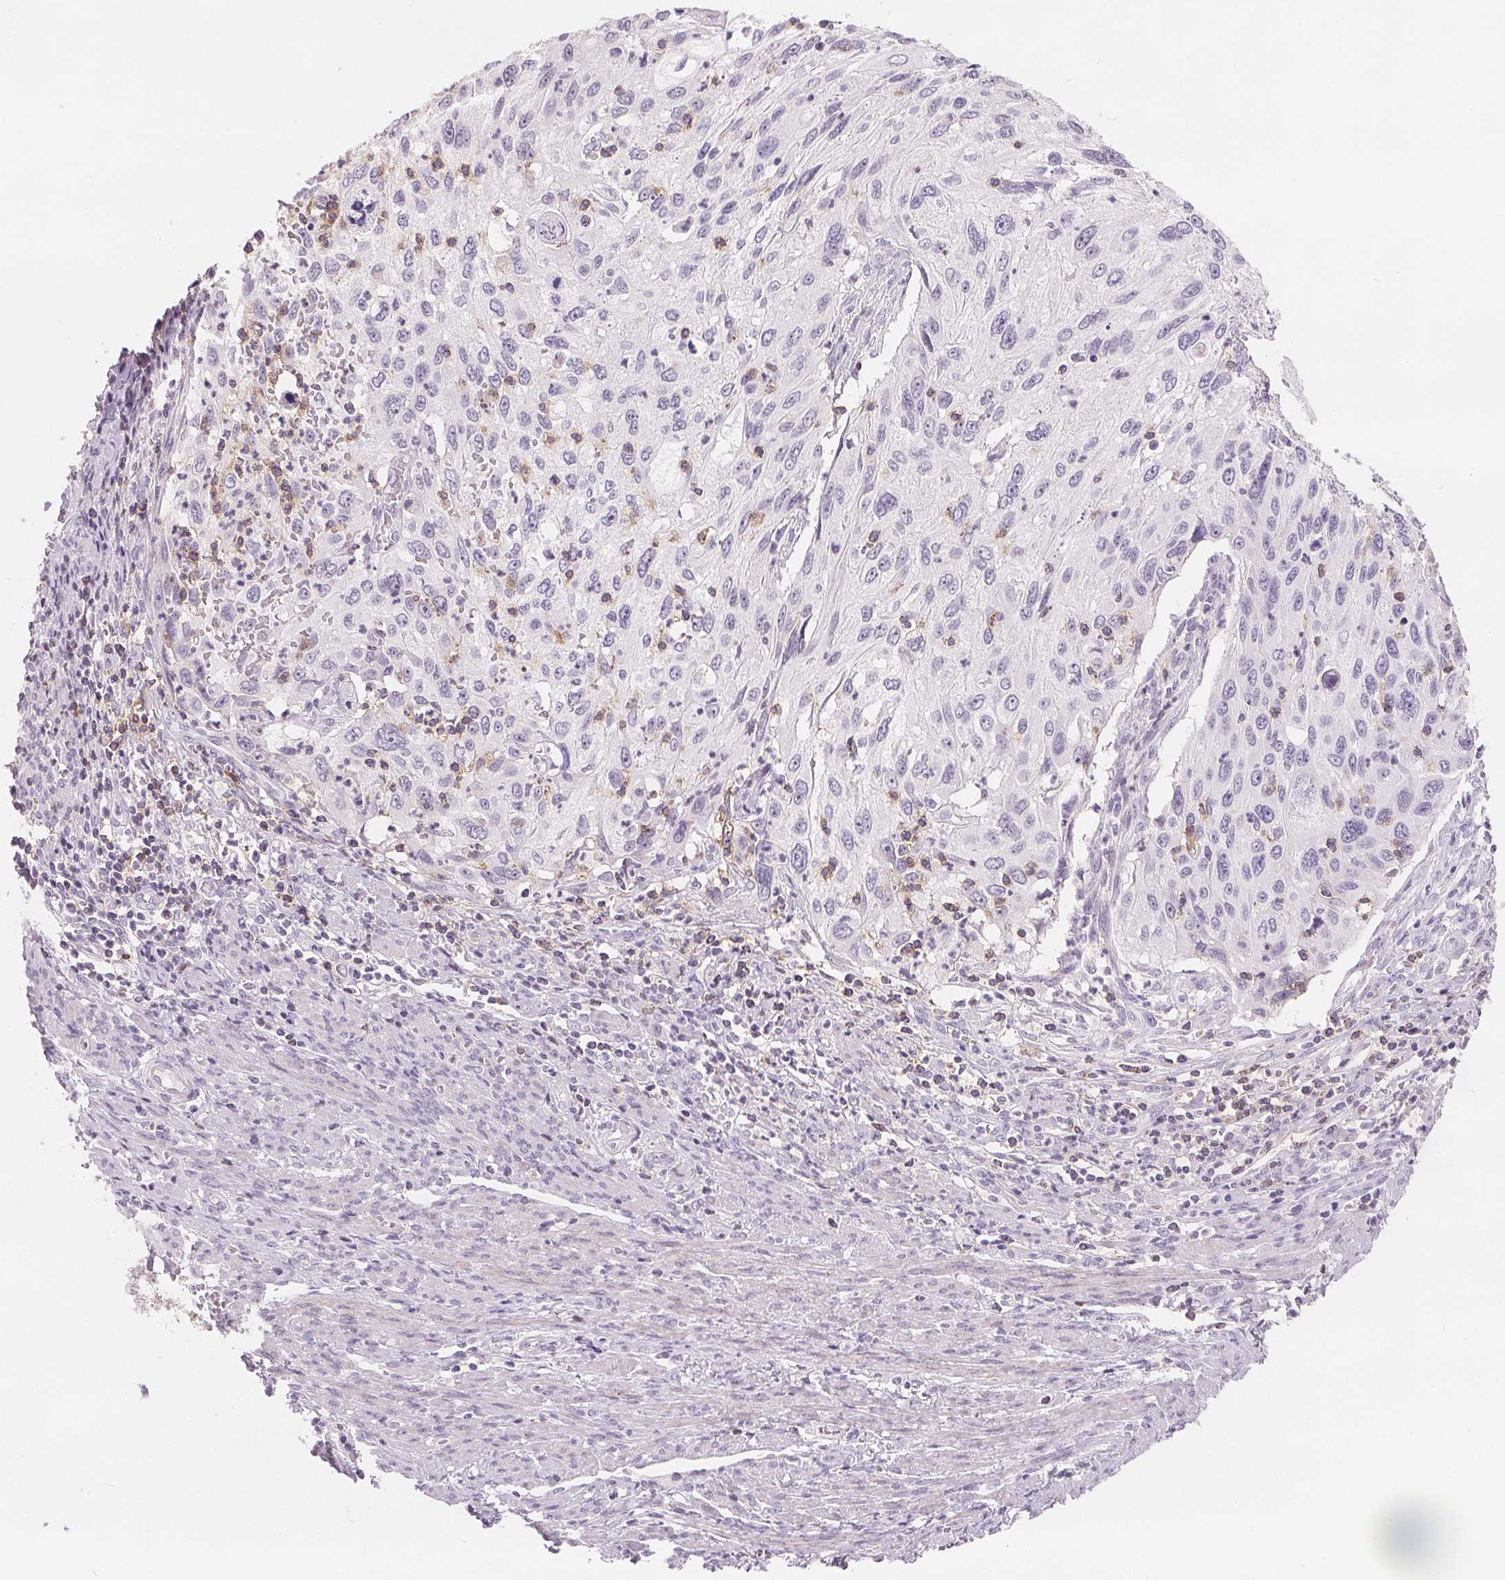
{"staining": {"intensity": "negative", "quantity": "none", "location": "none"}, "tissue": "cervical cancer", "cell_type": "Tumor cells", "image_type": "cancer", "snomed": [{"axis": "morphology", "description": "Squamous cell carcinoma, NOS"}, {"axis": "topography", "description": "Cervix"}], "caption": "Tumor cells show no significant protein staining in cervical squamous cell carcinoma.", "gene": "CD69", "patient": {"sex": "female", "age": 70}}